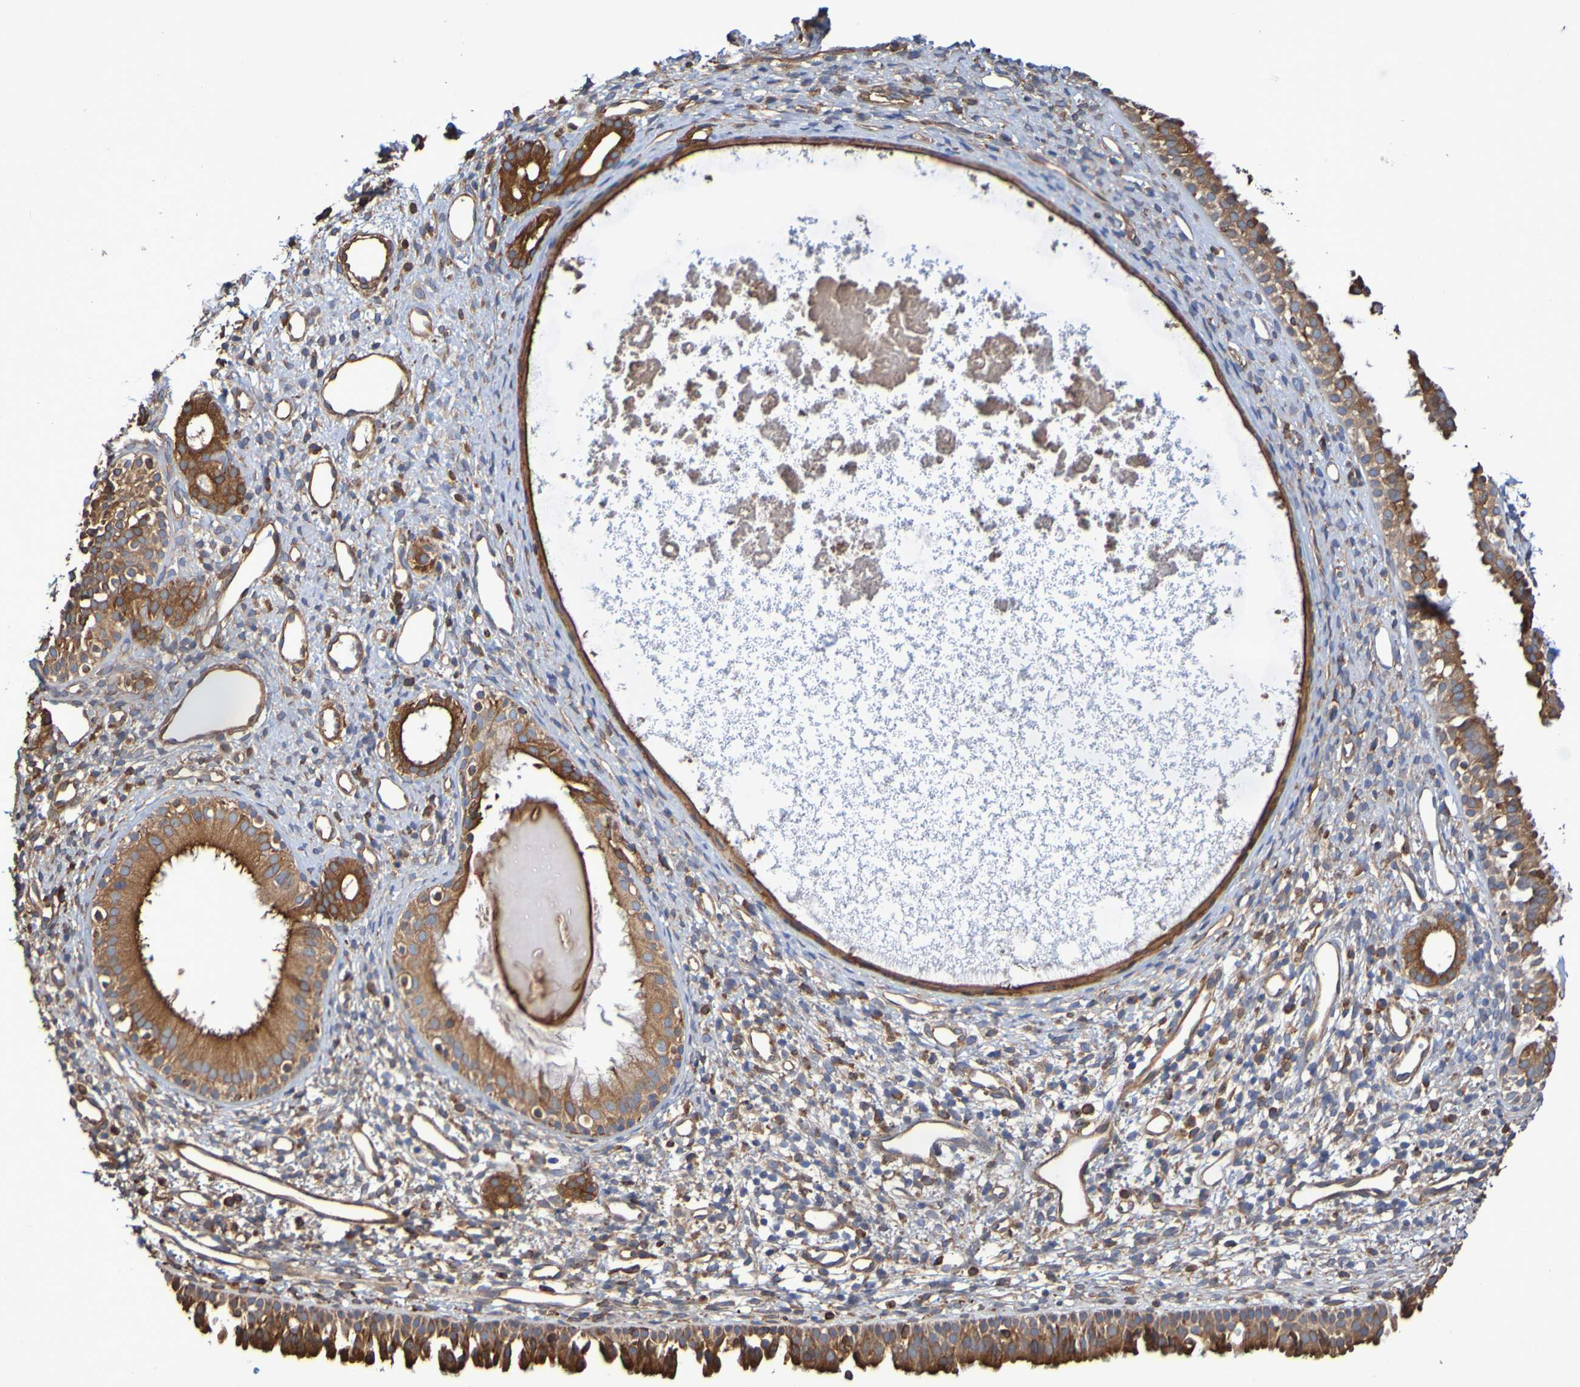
{"staining": {"intensity": "strong", "quantity": ">75%", "location": "cytoplasmic/membranous"}, "tissue": "nasopharynx", "cell_type": "Respiratory epithelial cells", "image_type": "normal", "snomed": [{"axis": "morphology", "description": "Normal tissue, NOS"}, {"axis": "topography", "description": "Nasopharynx"}], "caption": "A high amount of strong cytoplasmic/membranous positivity is identified in approximately >75% of respiratory epithelial cells in benign nasopharynx.", "gene": "RAB11A", "patient": {"sex": "male", "age": 22}}